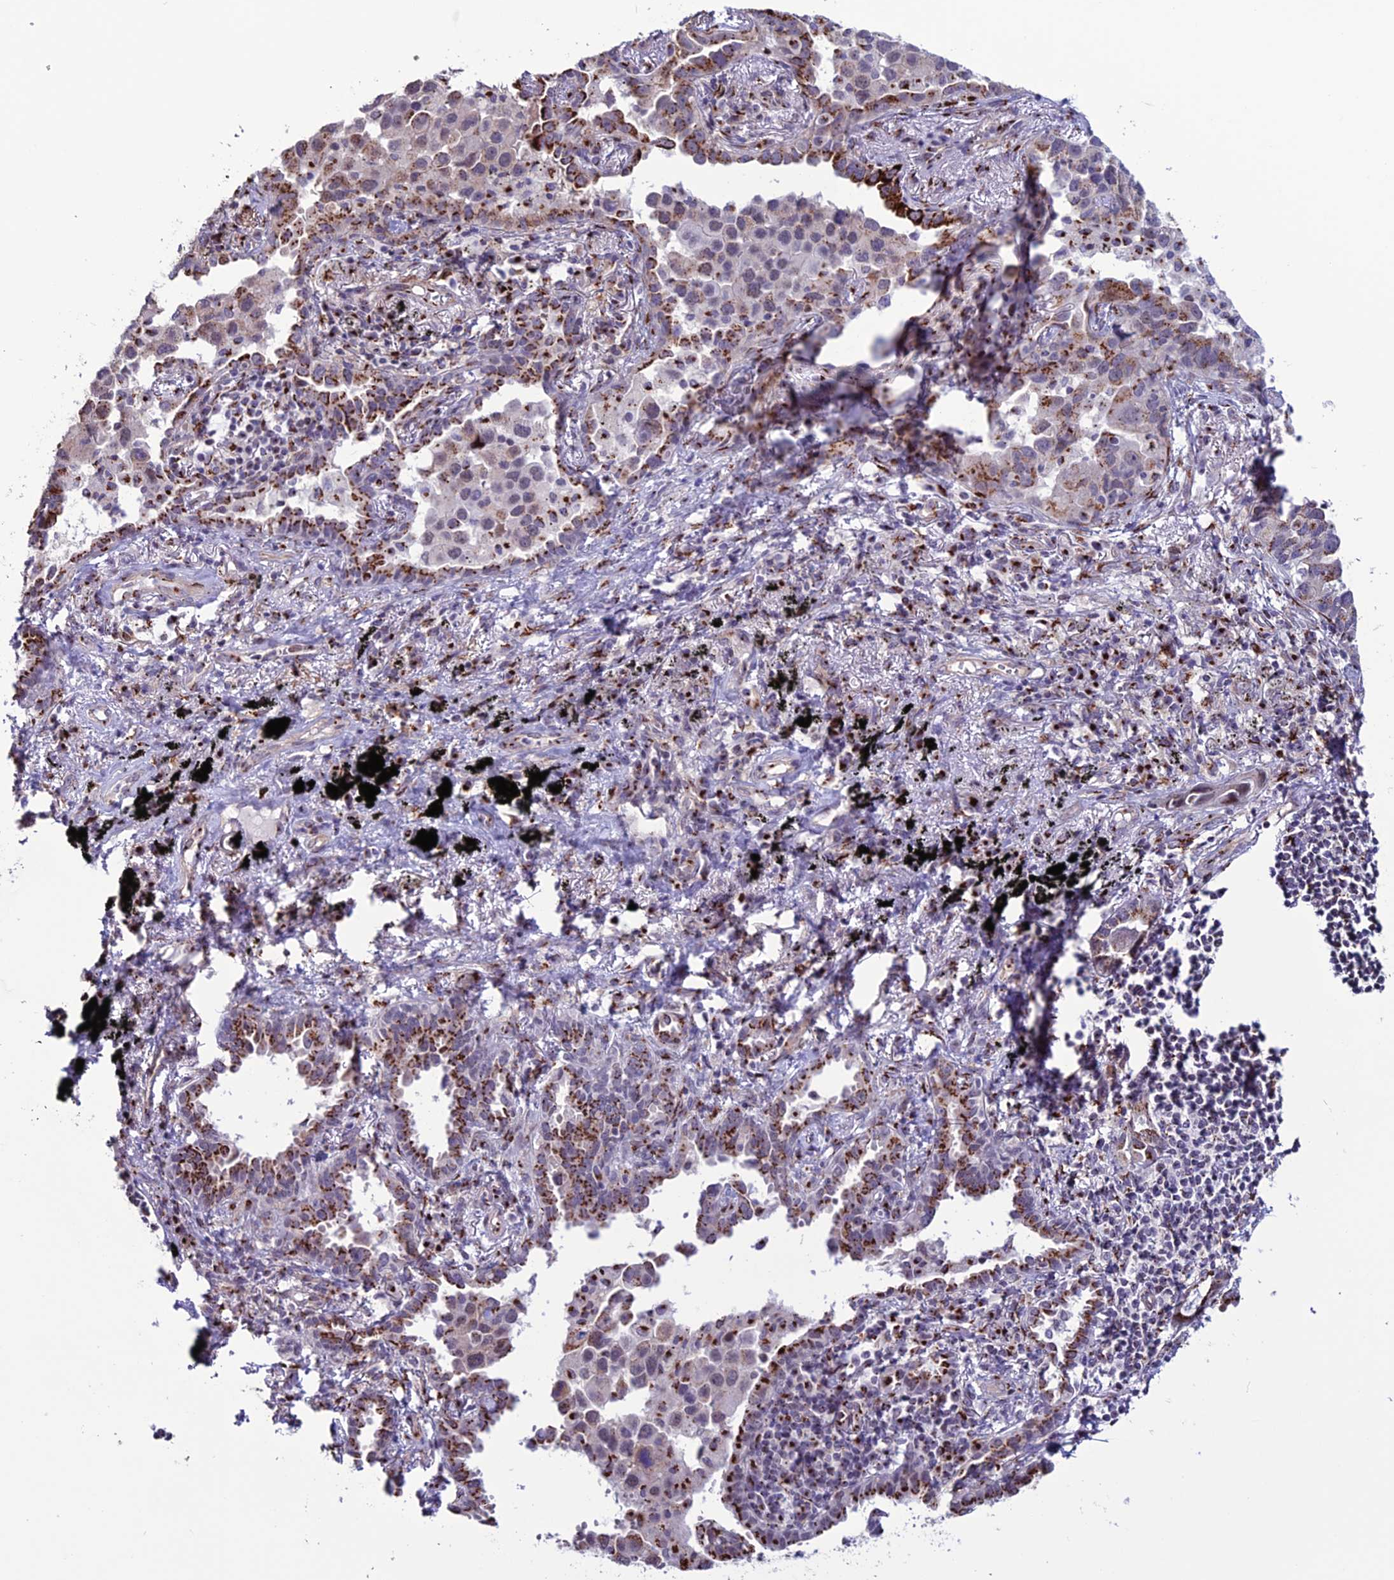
{"staining": {"intensity": "strong", "quantity": "25%-75%", "location": "cytoplasmic/membranous"}, "tissue": "lung cancer", "cell_type": "Tumor cells", "image_type": "cancer", "snomed": [{"axis": "morphology", "description": "Adenocarcinoma, NOS"}, {"axis": "topography", "description": "Lung"}], "caption": "Brown immunohistochemical staining in human adenocarcinoma (lung) displays strong cytoplasmic/membranous expression in about 25%-75% of tumor cells.", "gene": "PLEKHA4", "patient": {"sex": "male", "age": 67}}